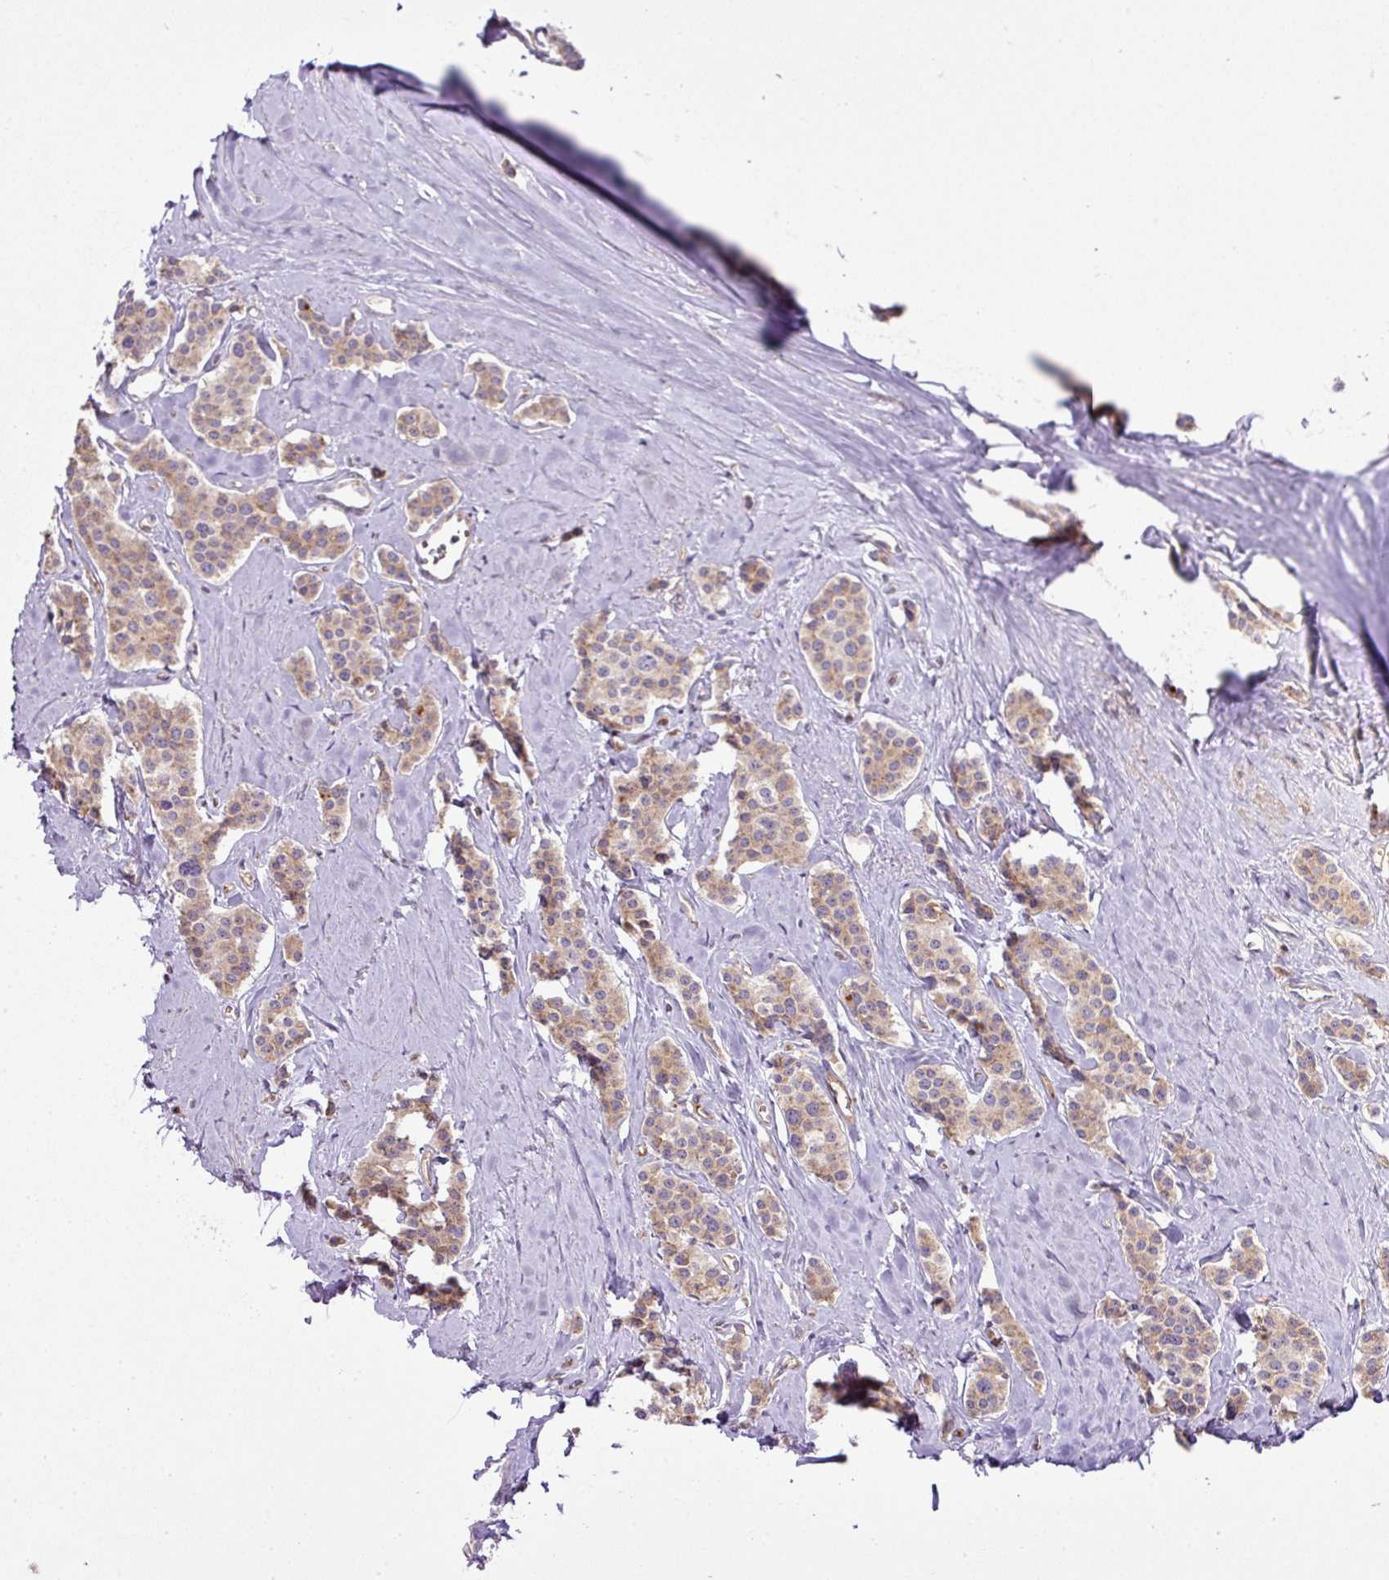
{"staining": {"intensity": "weak", "quantity": ">75%", "location": "cytoplasmic/membranous"}, "tissue": "carcinoid", "cell_type": "Tumor cells", "image_type": "cancer", "snomed": [{"axis": "morphology", "description": "Carcinoid, malignant, NOS"}, {"axis": "topography", "description": "Small intestine"}], "caption": "DAB (3,3'-diaminobenzidine) immunohistochemical staining of human carcinoid demonstrates weak cytoplasmic/membranous protein expression in approximately >75% of tumor cells.", "gene": "COX18", "patient": {"sex": "male", "age": 60}}